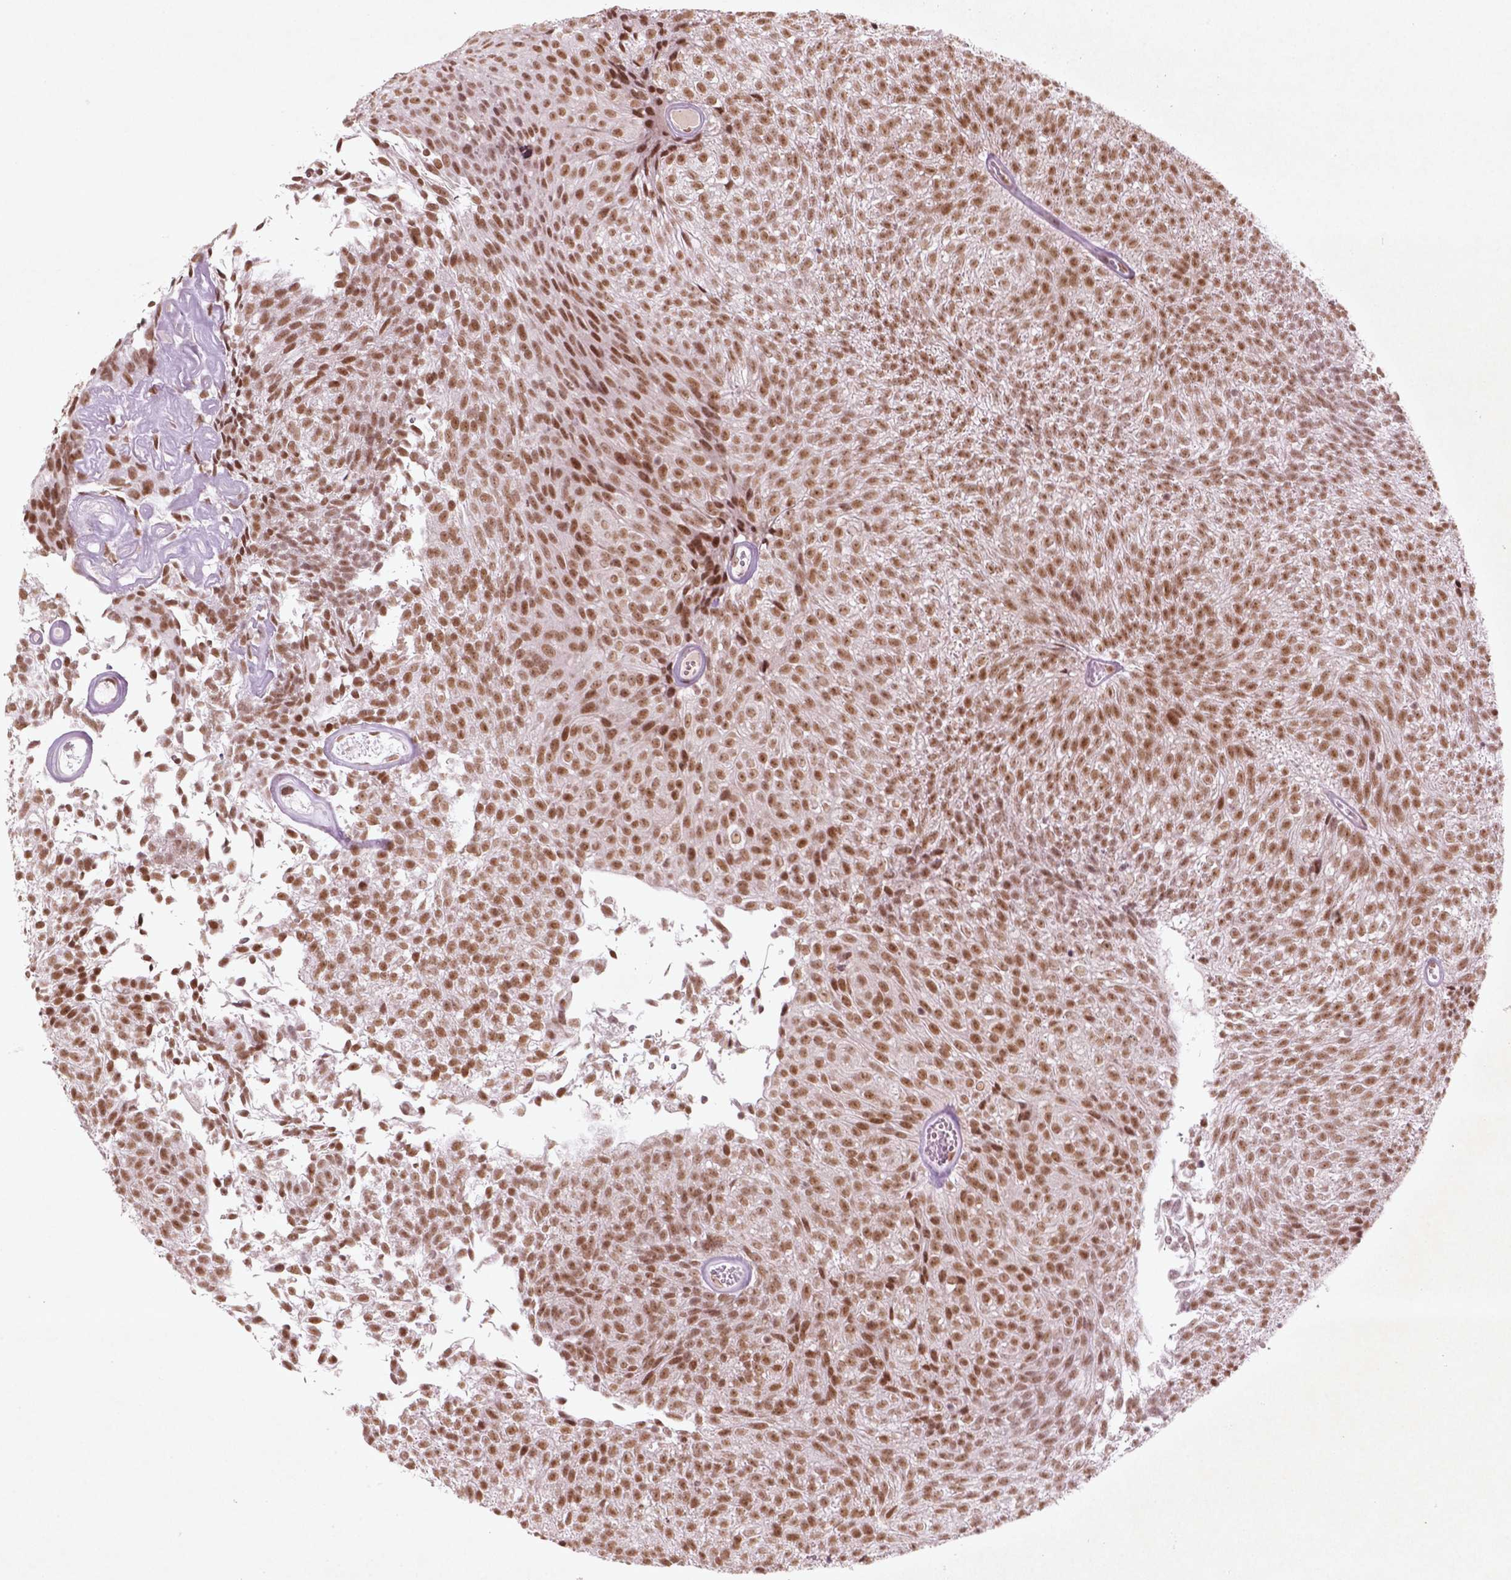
{"staining": {"intensity": "moderate", "quantity": ">75%", "location": "nuclear"}, "tissue": "urothelial cancer", "cell_type": "Tumor cells", "image_type": "cancer", "snomed": [{"axis": "morphology", "description": "Urothelial carcinoma, Low grade"}, {"axis": "topography", "description": "Urinary bladder"}], "caption": "Low-grade urothelial carcinoma tissue reveals moderate nuclear positivity in about >75% of tumor cells, visualized by immunohistochemistry.", "gene": "HMG20B", "patient": {"sex": "male", "age": 77}}